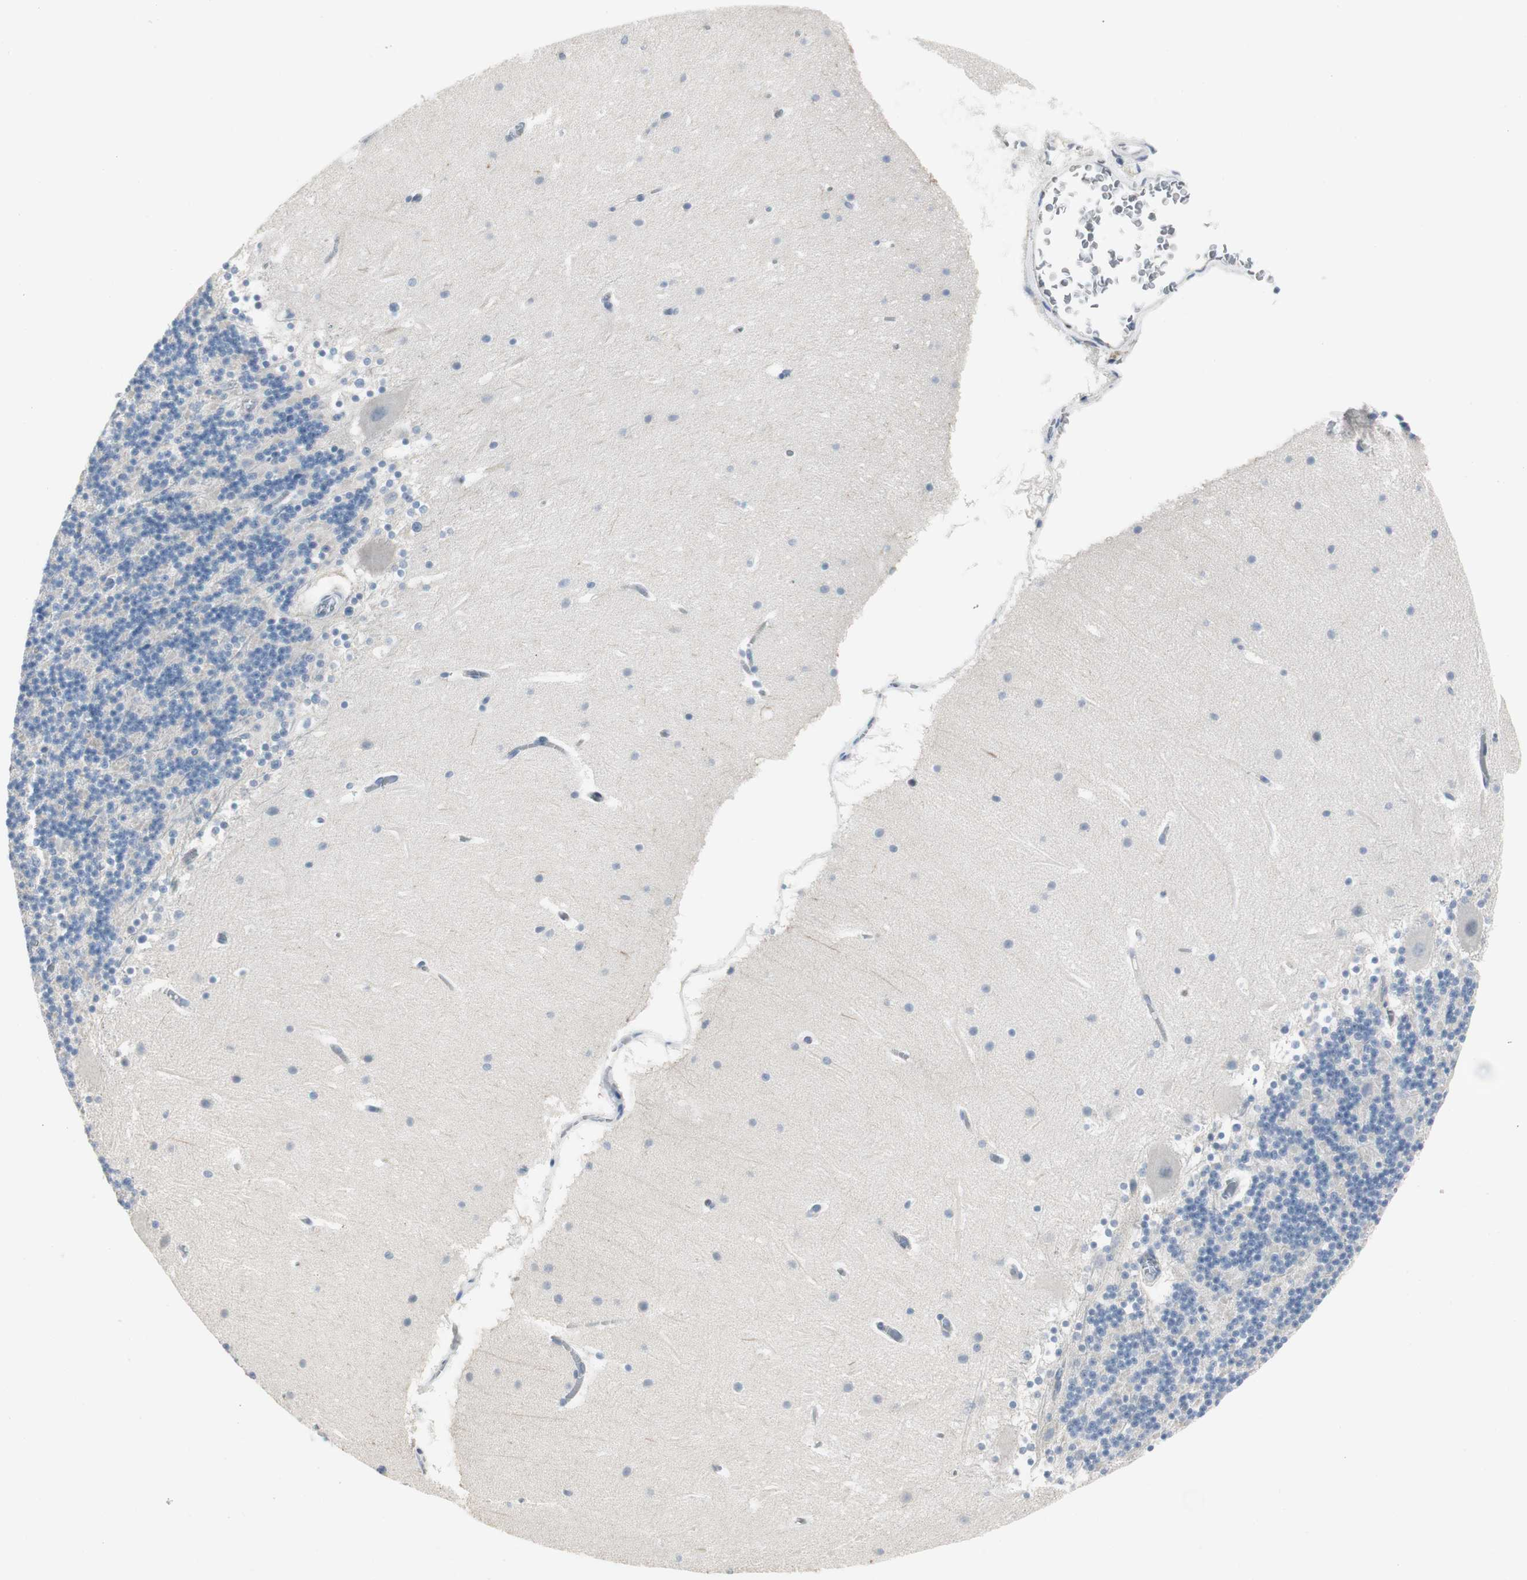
{"staining": {"intensity": "negative", "quantity": "none", "location": "none"}, "tissue": "cerebellum", "cell_type": "Cells in granular layer", "image_type": "normal", "snomed": [{"axis": "morphology", "description": "Normal tissue, NOS"}, {"axis": "topography", "description": "Cerebellum"}], "caption": "This is an IHC micrograph of unremarkable human cerebellum. There is no expression in cells in granular layer.", "gene": "SPINK4", "patient": {"sex": "female", "age": 19}}